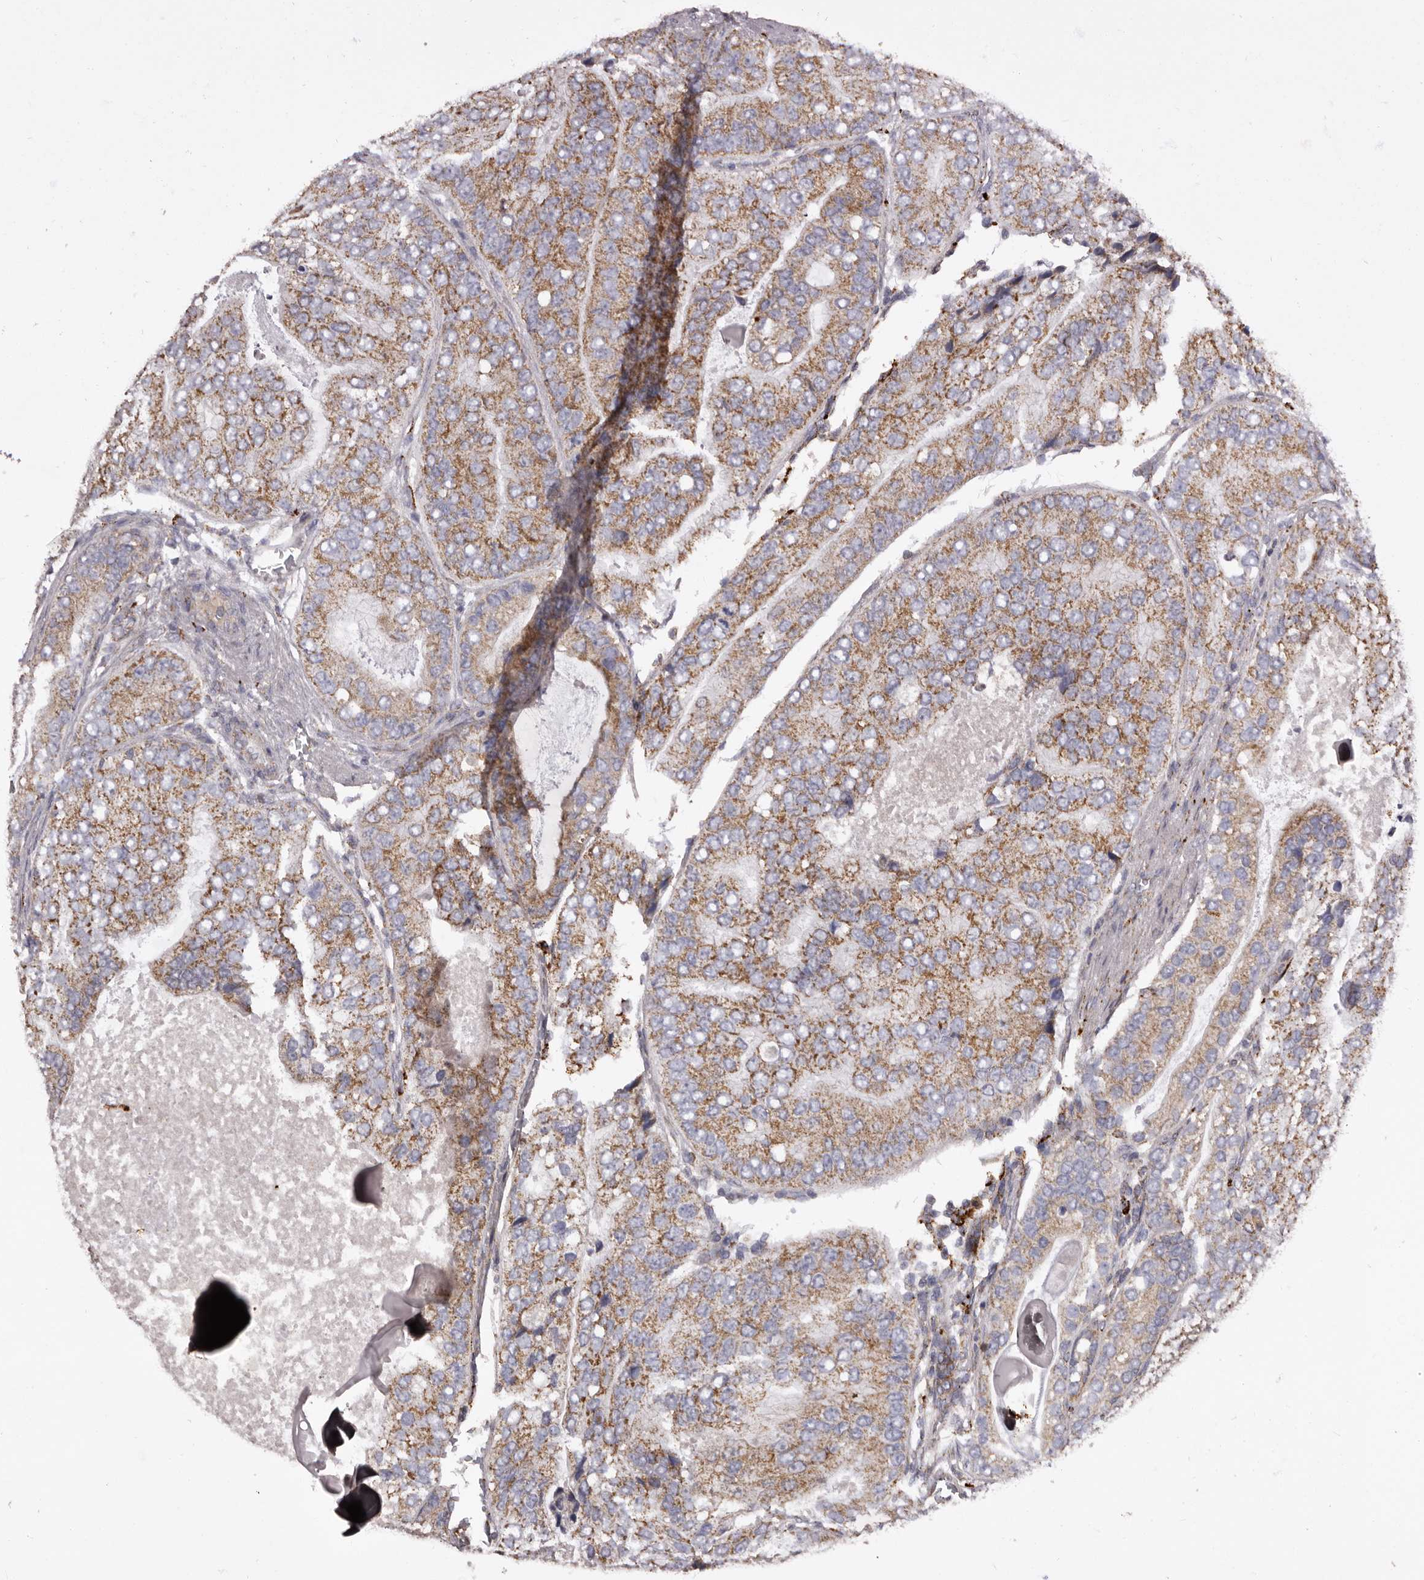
{"staining": {"intensity": "moderate", "quantity": ">75%", "location": "cytoplasmic/membranous"}, "tissue": "prostate cancer", "cell_type": "Tumor cells", "image_type": "cancer", "snomed": [{"axis": "morphology", "description": "Adenocarcinoma, High grade"}, {"axis": "topography", "description": "Prostate"}], "caption": "Tumor cells reveal medium levels of moderate cytoplasmic/membranous expression in about >75% of cells in prostate cancer (high-grade adenocarcinoma).", "gene": "MECR", "patient": {"sex": "male", "age": 70}}